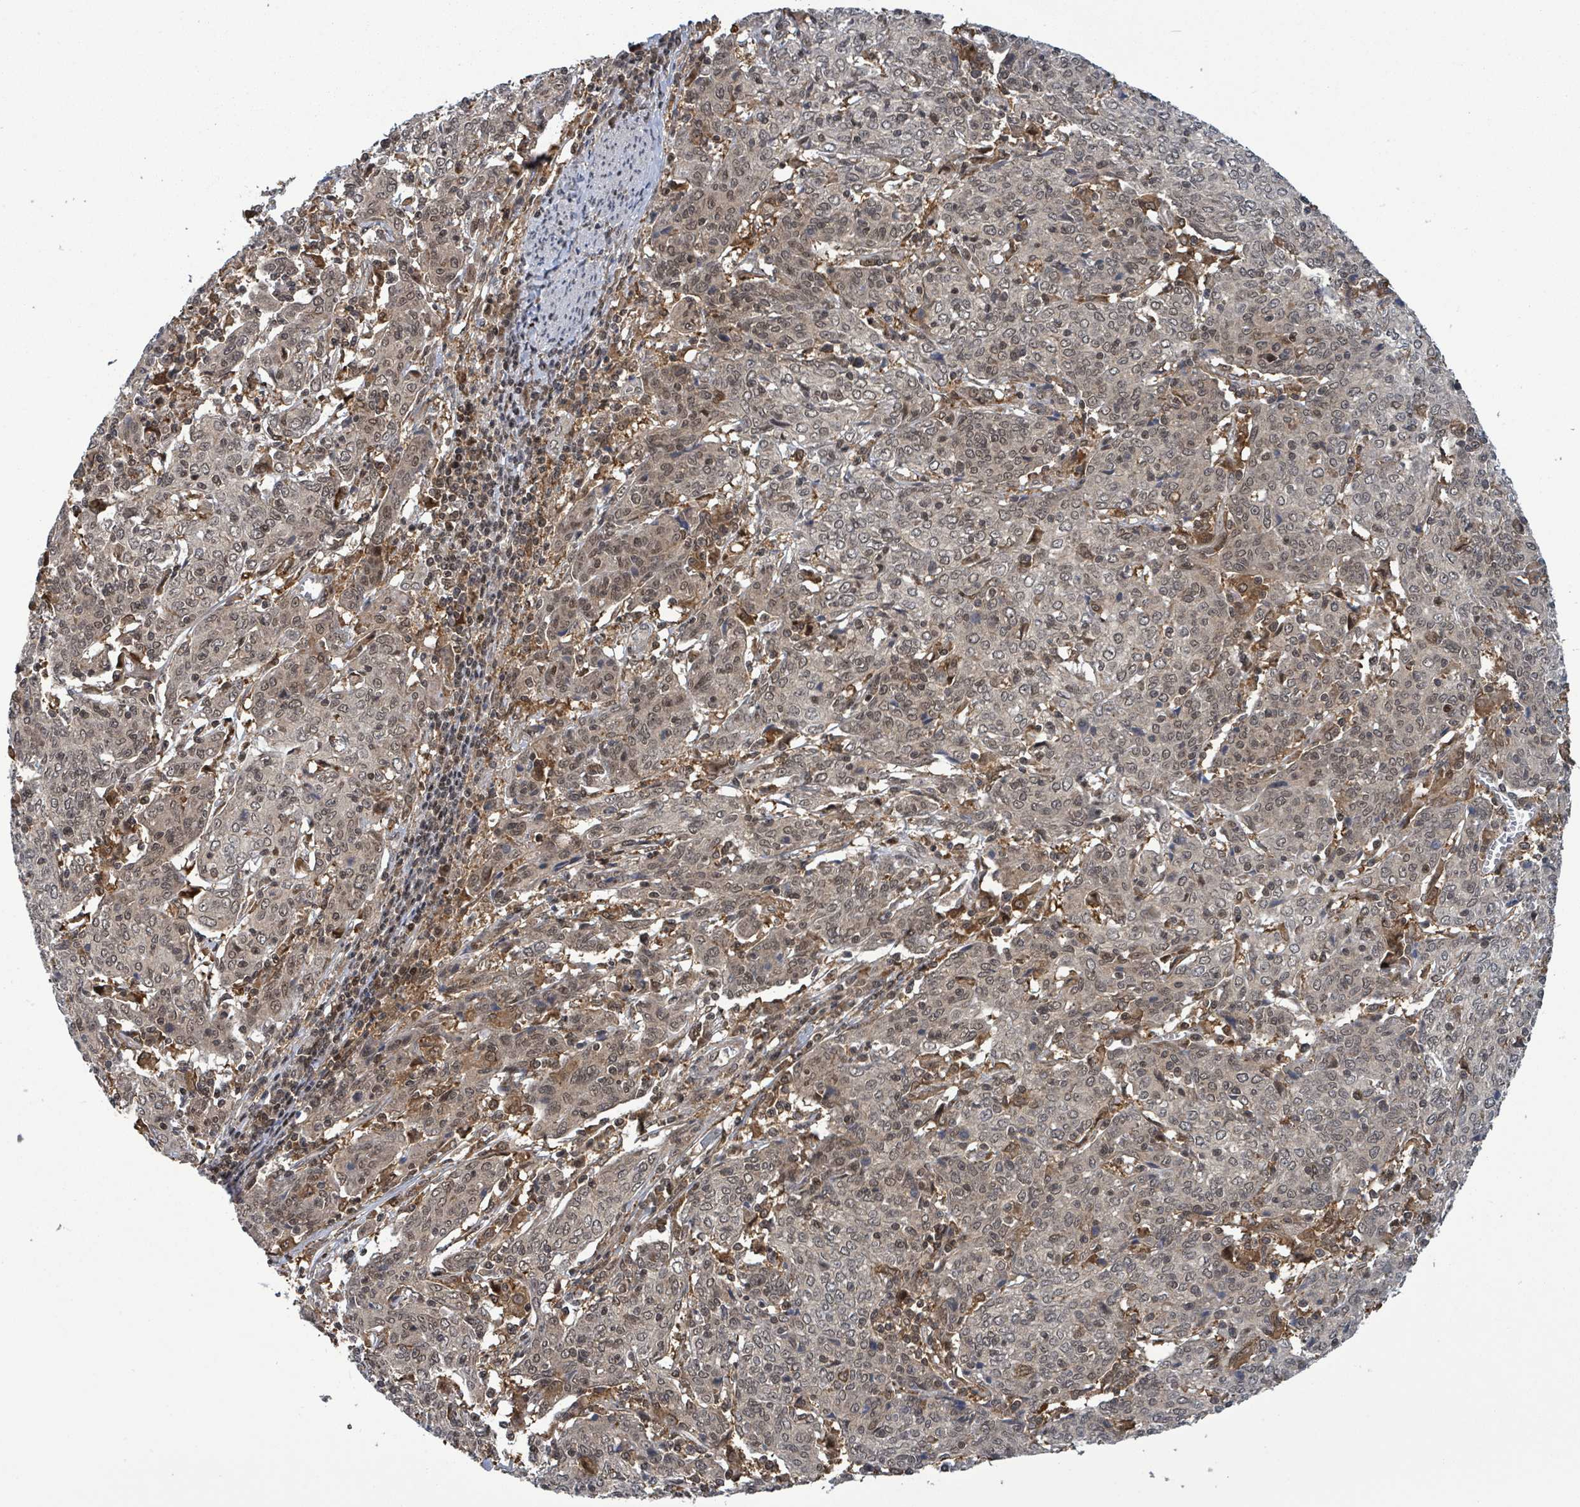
{"staining": {"intensity": "weak", "quantity": ">75%", "location": "cytoplasmic/membranous,nuclear"}, "tissue": "cervical cancer", "cell_type": "Tumor cells", "image_type": "cancer", "snomed": [{"axis": "morphology", "description": "Squamous cell carcinoma, NOS"}, {"axis": "topography", "description": "Cervix"}], "caption": "A brown stain highlights weak cytoplasmic/membranous and nuclear expression of a protein in cervical squamous cell carcinoma tumor cells. (DAB (3,3'-diaminobenzidine) = brown stain, brightfield microscopy at high magnification).", "gene": "FBXO6", "patient": {"sex": "female", "age": 67}}